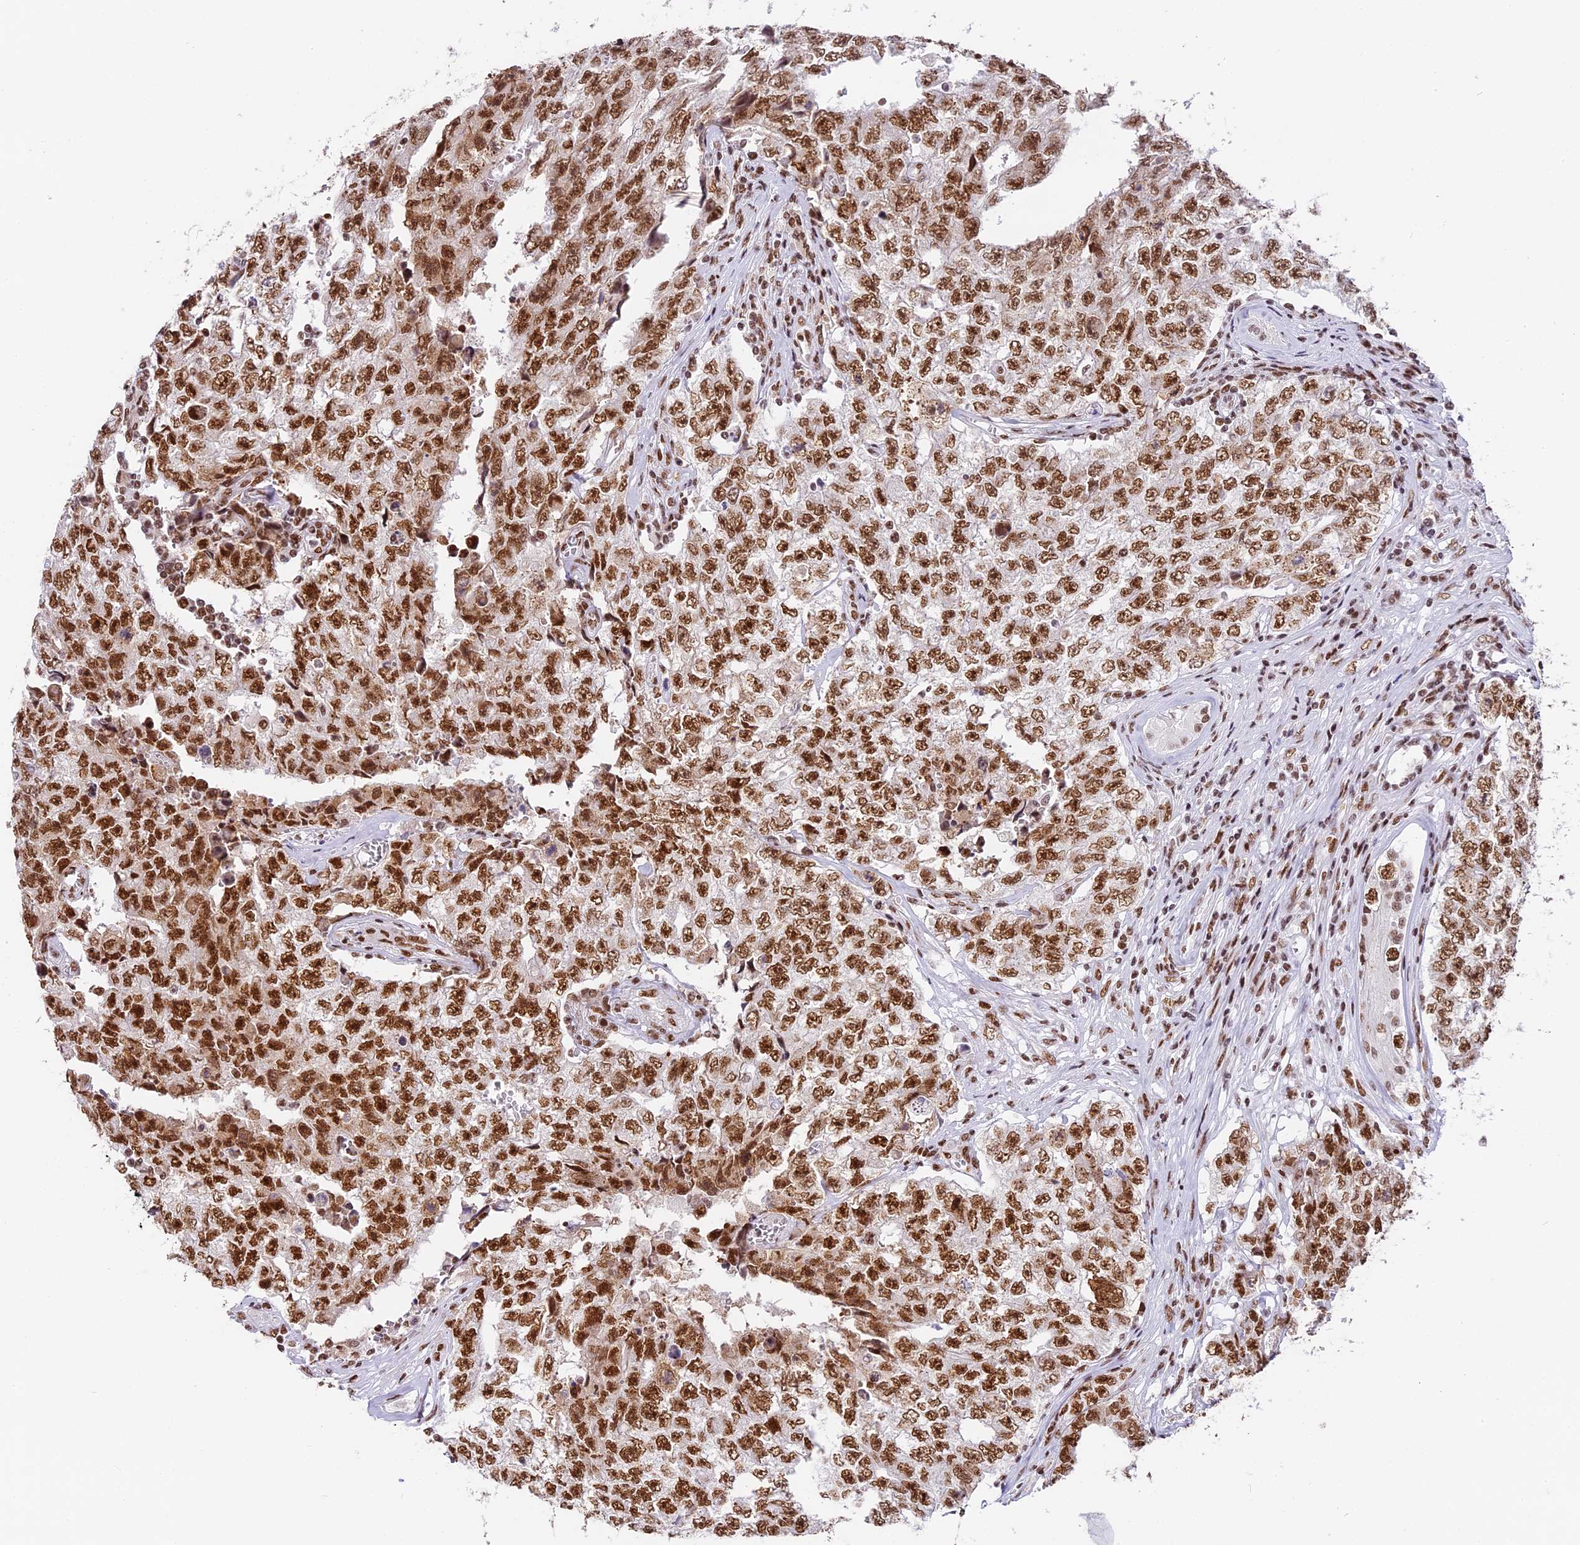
{"staining": {"intensity": "moderate", "quantity": ">75%", "location": "nuclear"}, "tissue": "testis cancer", "cell_type": "Tumor cells", "image_type": "cancer", "snomed": [{"axis": "morphology", "description": "Carcinoma, Embryonal, NOS"}, {"axis": "topography", "description": "Testis"}], "caption": "Human testis cancer stained for a protein (brown) demonstrates moderate nuclear positive positivity in about >75% of tumor cells.", "gene": "SBNO1", "patient": {"sex": "male", "age": 17}}